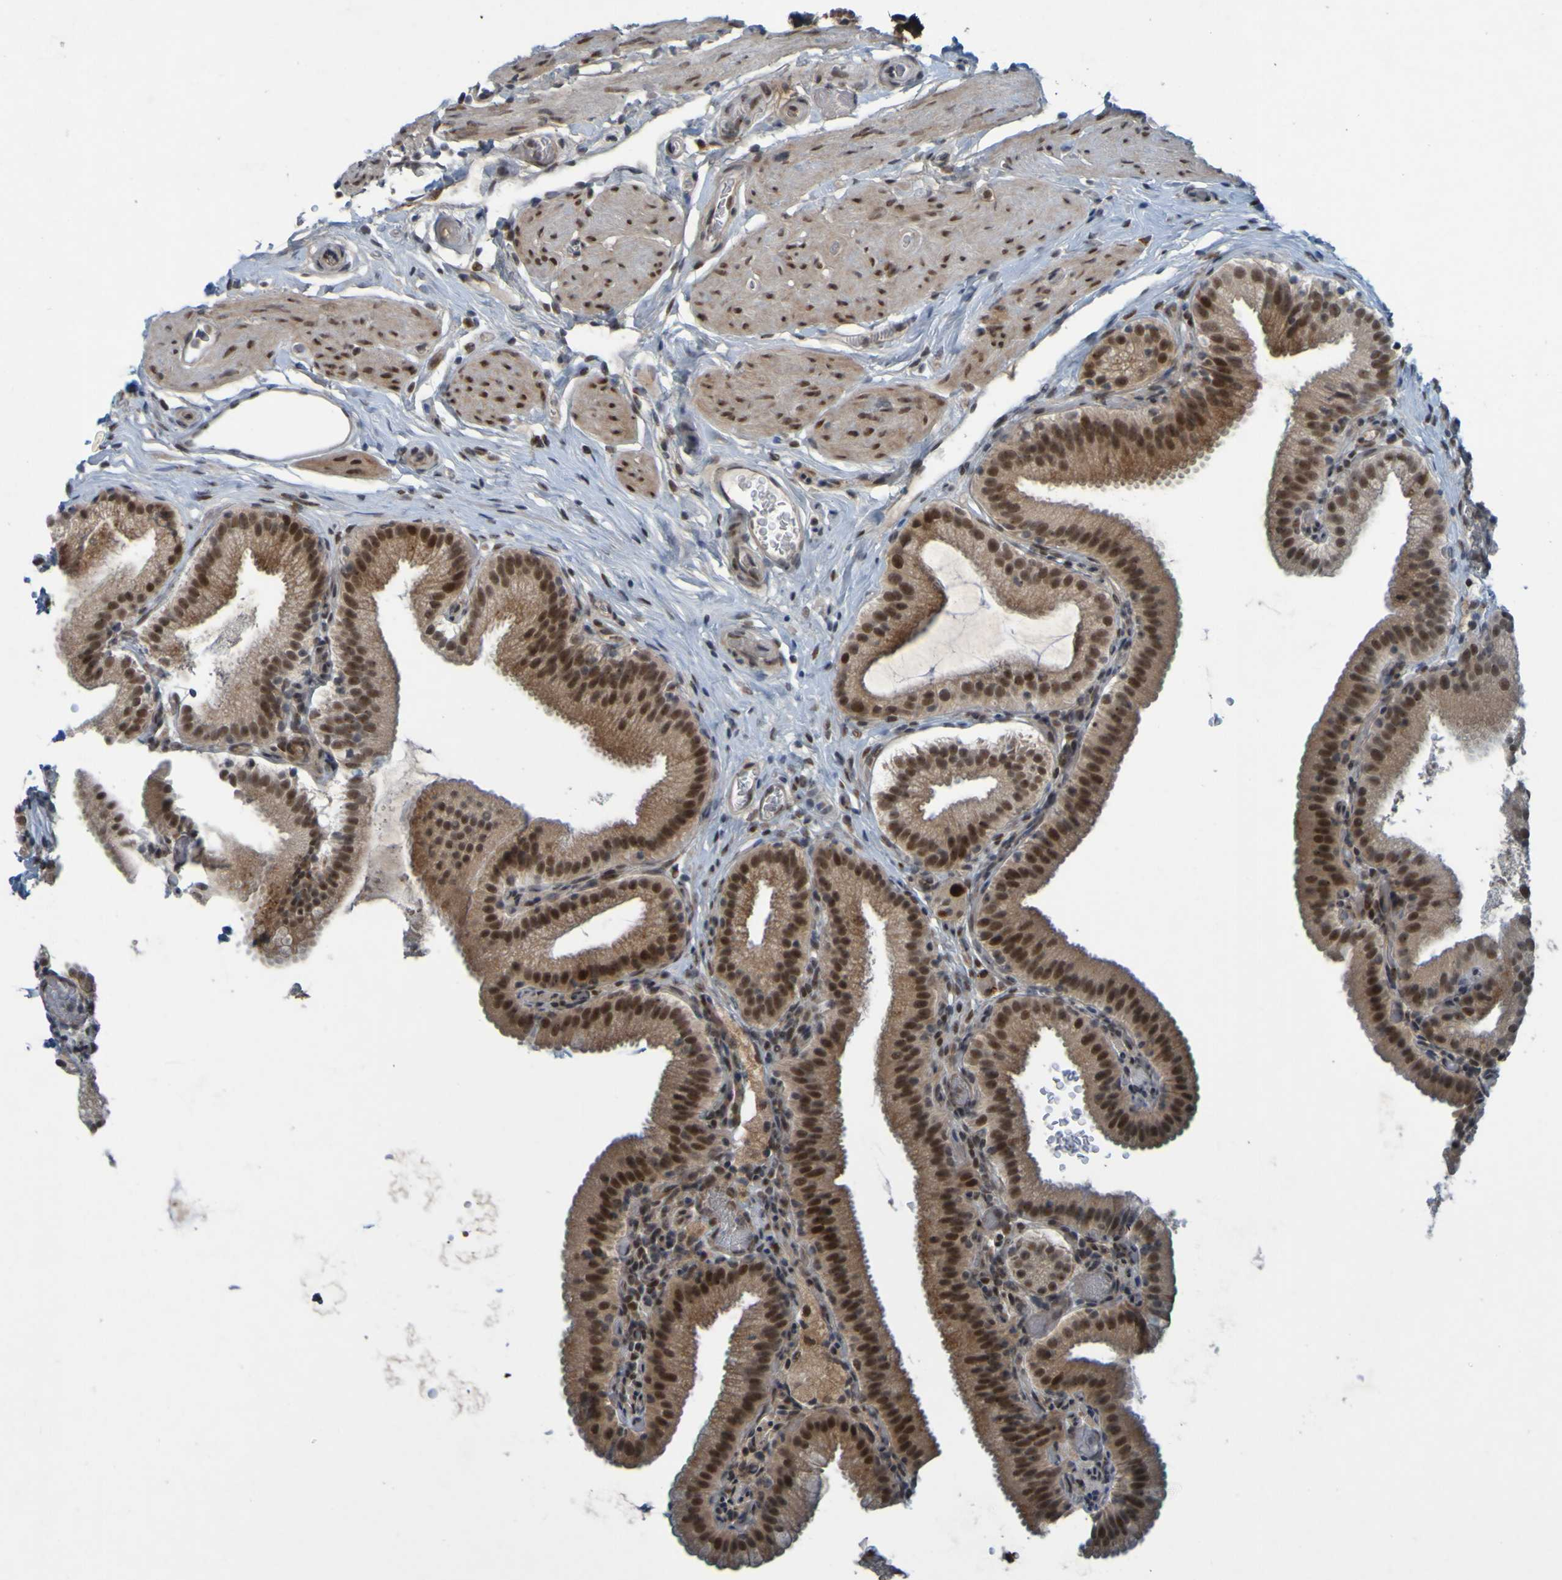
{"staining": {"intensity": "moderate", "quantity": ">75%", "location": "cytoplasmic/membranous,nuclear"}, "tissue": "gallbladder", "cell_type": "Glandular cells", "image_type": "normal", "snomed": [{"axis": "morphology", "description": "Normal tissue, NOS"}, {"axis": "topography", "description": "Gallbladder"}], "caption": "Immunohistochemistry (IHC) of unremarkable gallbladder exhibits medium levels of moderate cytoplasmic/membranous,nuclear staining in approximately >75% of glandular cells. The staining is performed using DAB (3,3'-diaminobenzidine) brown chromogen to label protein expression. The nuclei are counter-stained blue using hematoxylin.", "gene": "MCPH1", "patient": {"sex": "male", "age": 54}}